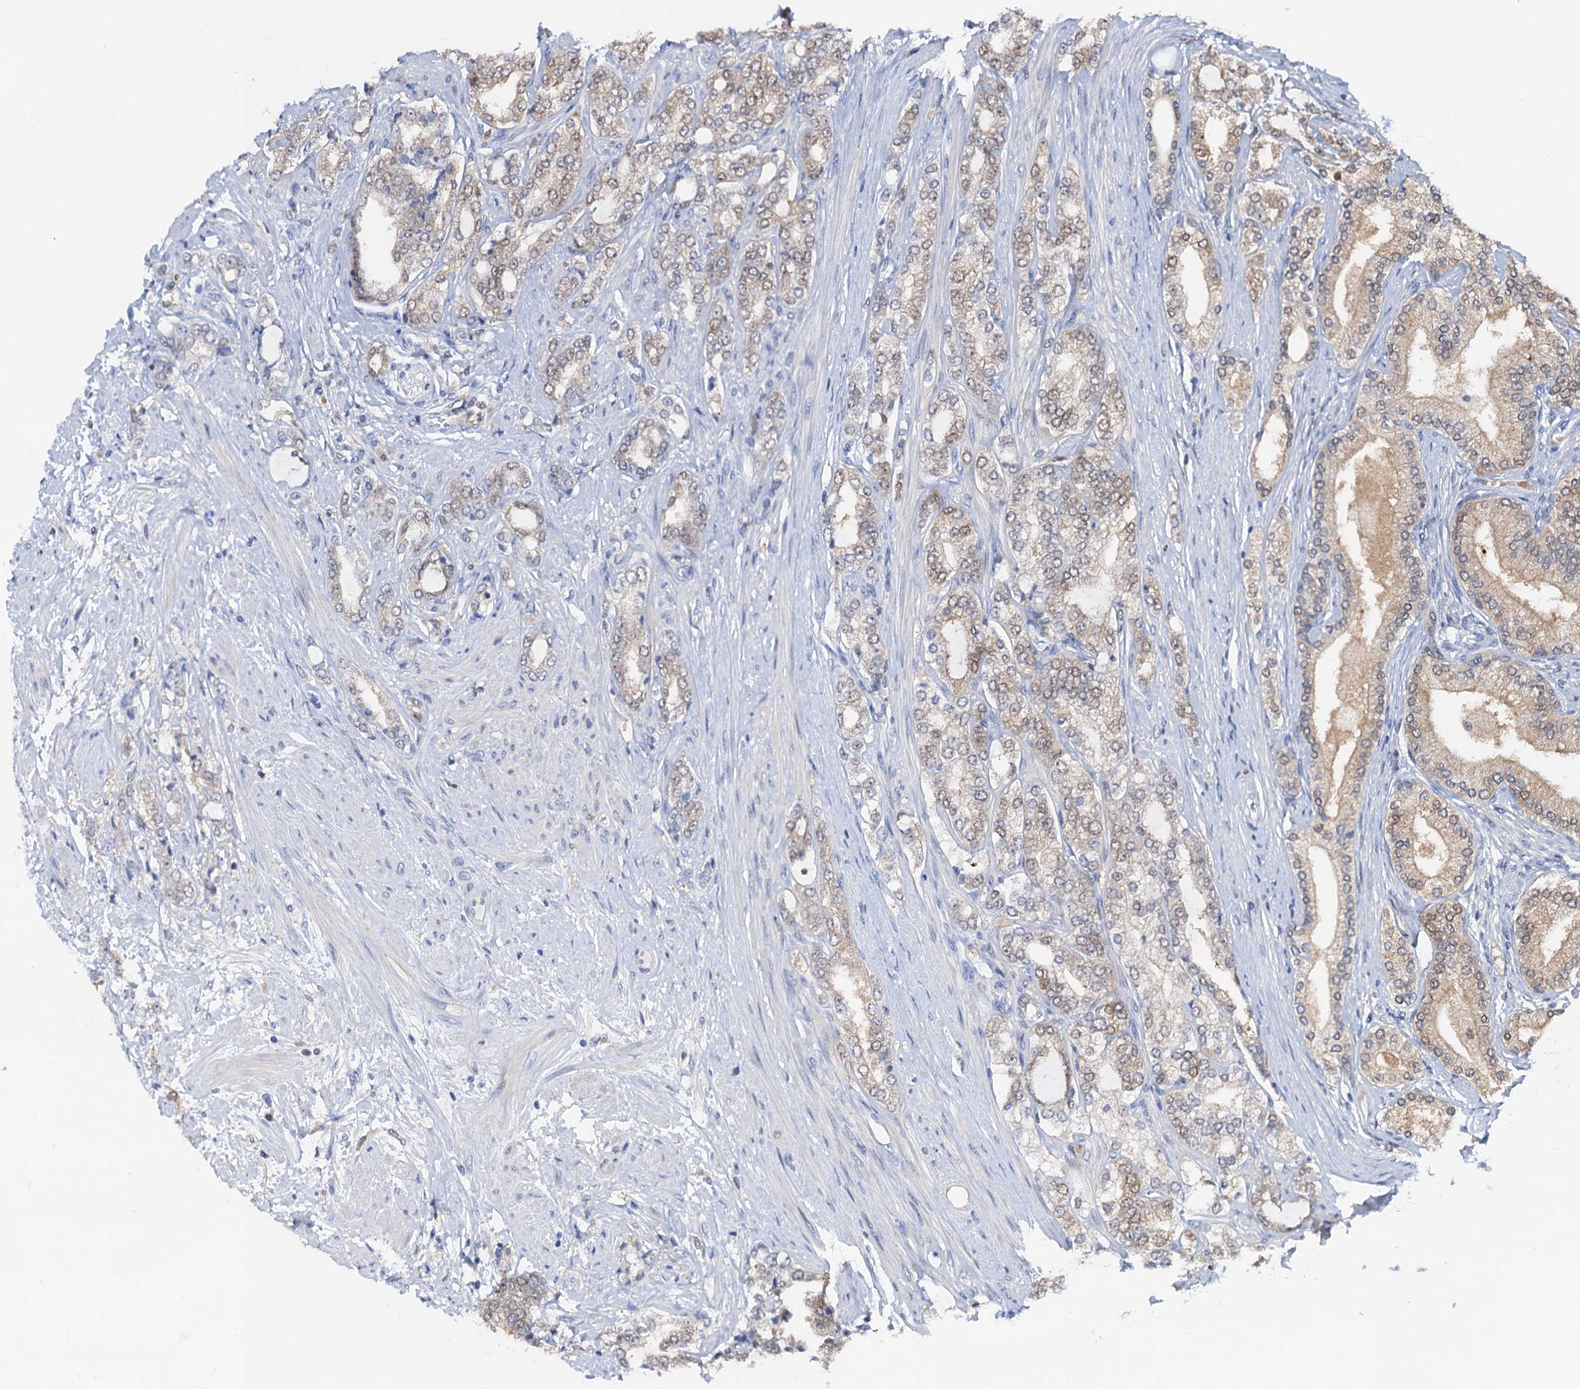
{"staining": {"intensity": "weak", "quantity": "<25%", "location": "cytoplasmic/membranous,nuclear"}, "tissue": "prostate cancer", "cell_type": "Tumor cells", "image_type": "cancer", "snomed": [{"axis": "morphology", "description": "Adenocarcinoma, High grade"}, {"axis": "topography", "description": "Prostate"}], "caption": "A photomicrograph of human adenocarcinoma (high-grade) (prostate) is negative for staining in tumor cells.", "gene": "FAH", "patient": {"sex": "male", "age": 64}}